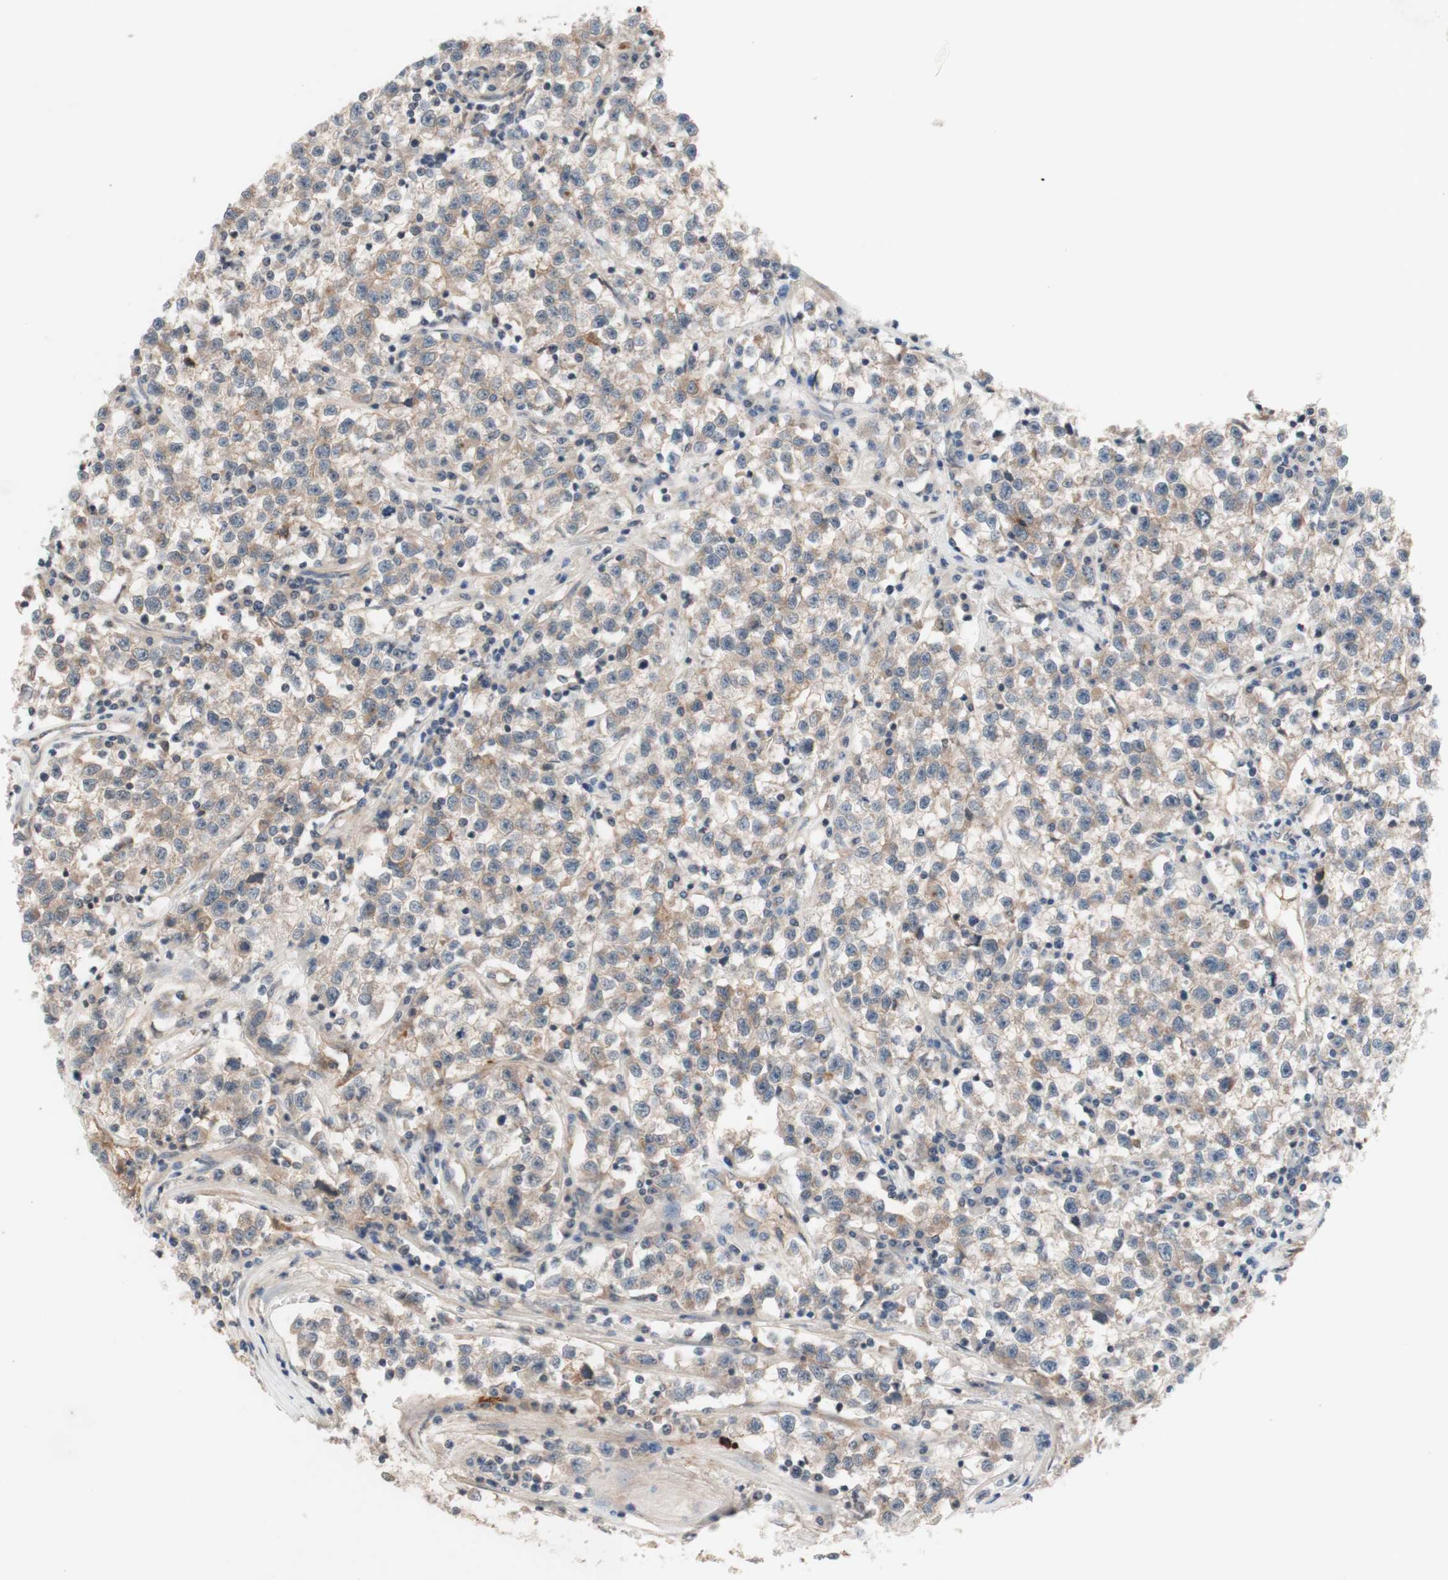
{"staining": {"intensity": "weak", "quantity": ">75%", "location": "cytoplasmic/membranous"}, "tissue": "testis cancer", "cell_type": "Tumor cells", "image_type": "cancer", "snomed": [{"axis": "morphology", "description": "Seminoma, NOS"}, {"axis": "topography", "description": "Testis"}], "caption": "Protein analysis of testis seminoma tissue demonstrates weak cytoplasmic/membranous expression in about >75% of tumor cells.", "gene": "CD55", "patient": {"sex": "male", "age": 22}}